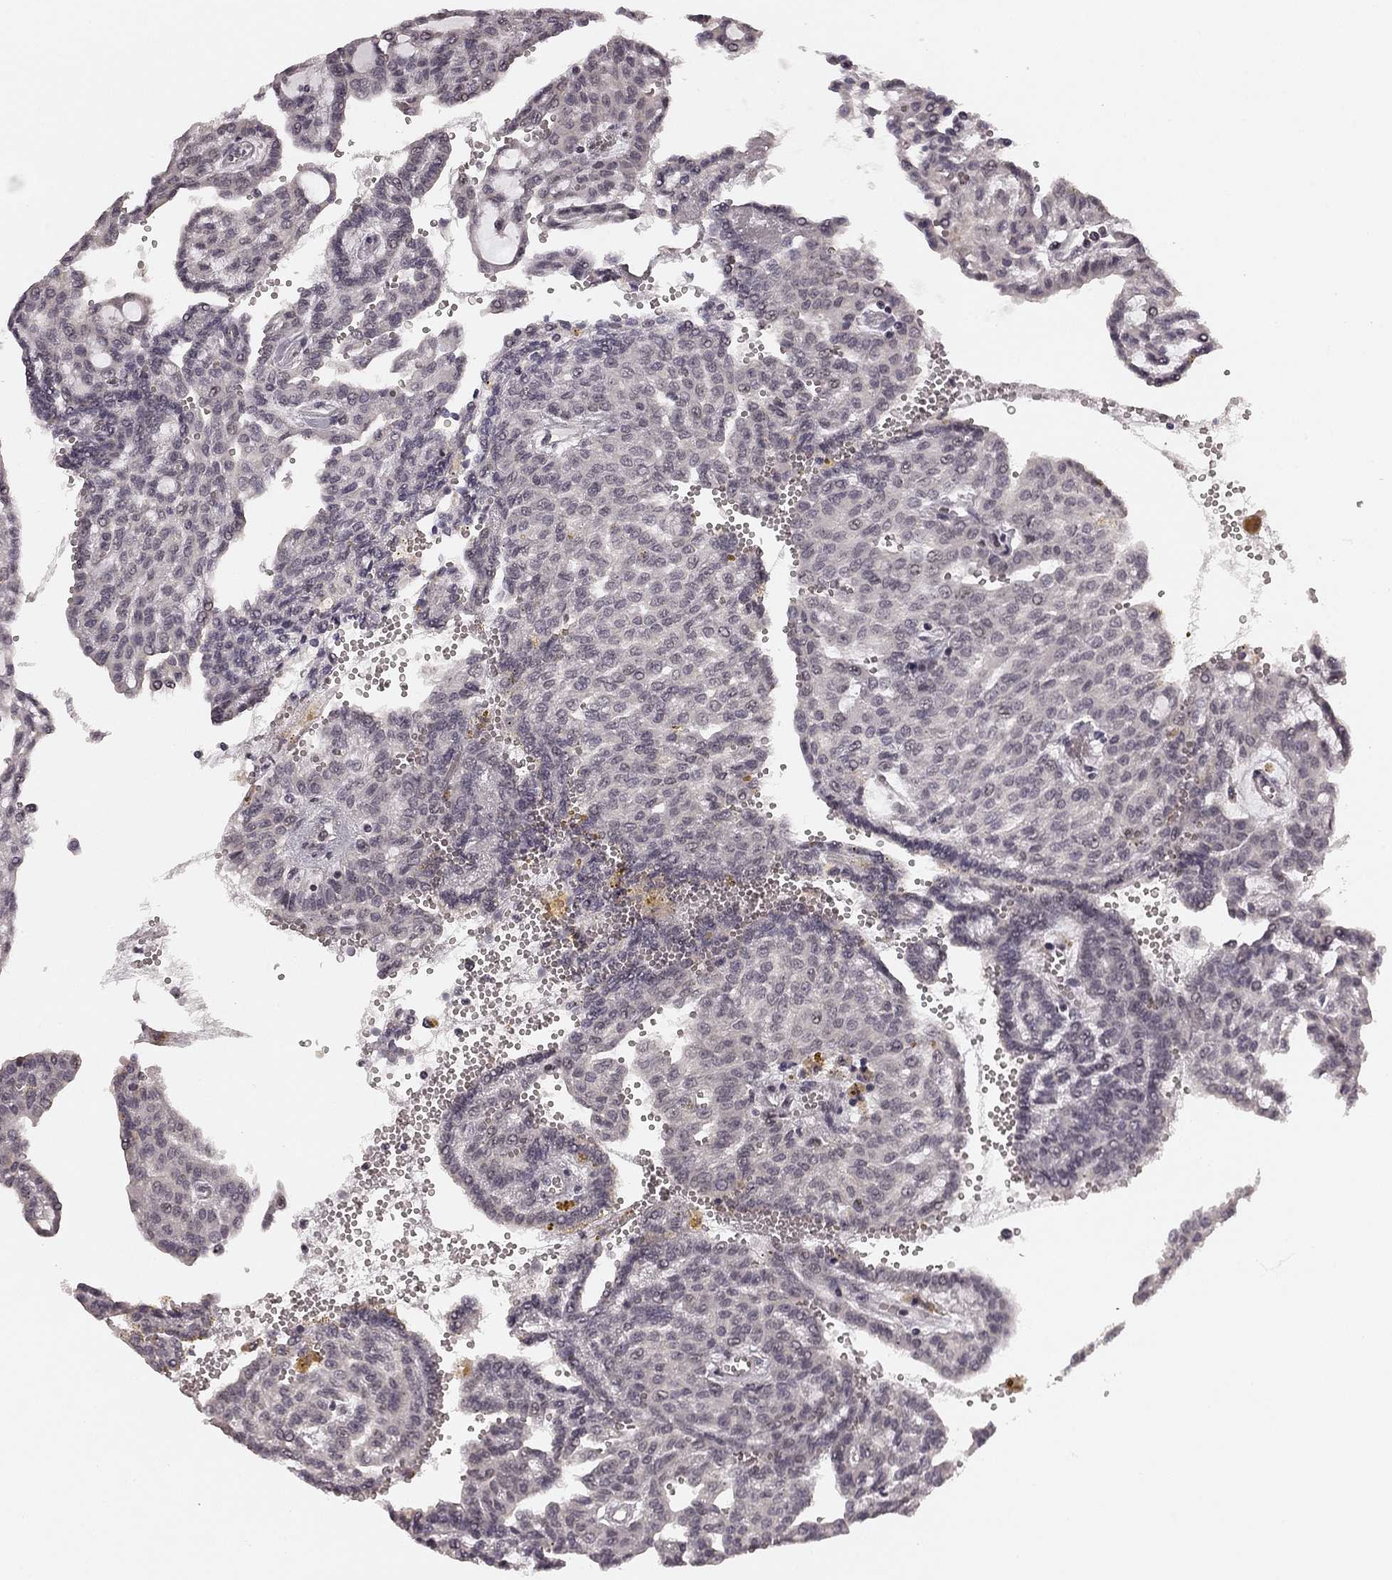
{"staining": {"intensity": "negative", "quantity": "none", "location": "none"}, "tissue": "renal cancer", "cell_type": "Tumor cells", "image_type": "cancer", "snomed": [{"axis": "morphology", "description": "Adenocarcinoma, NOS"}, {"axis": "topography", "description": "Kidney"}], "caption": "IHC histopathology image of human renal cancer stained for a protein (brown), which demonstrates no staining in tumor cells.", "gene": "HCN4", "patient": {"sex": "male", "age": 63}}